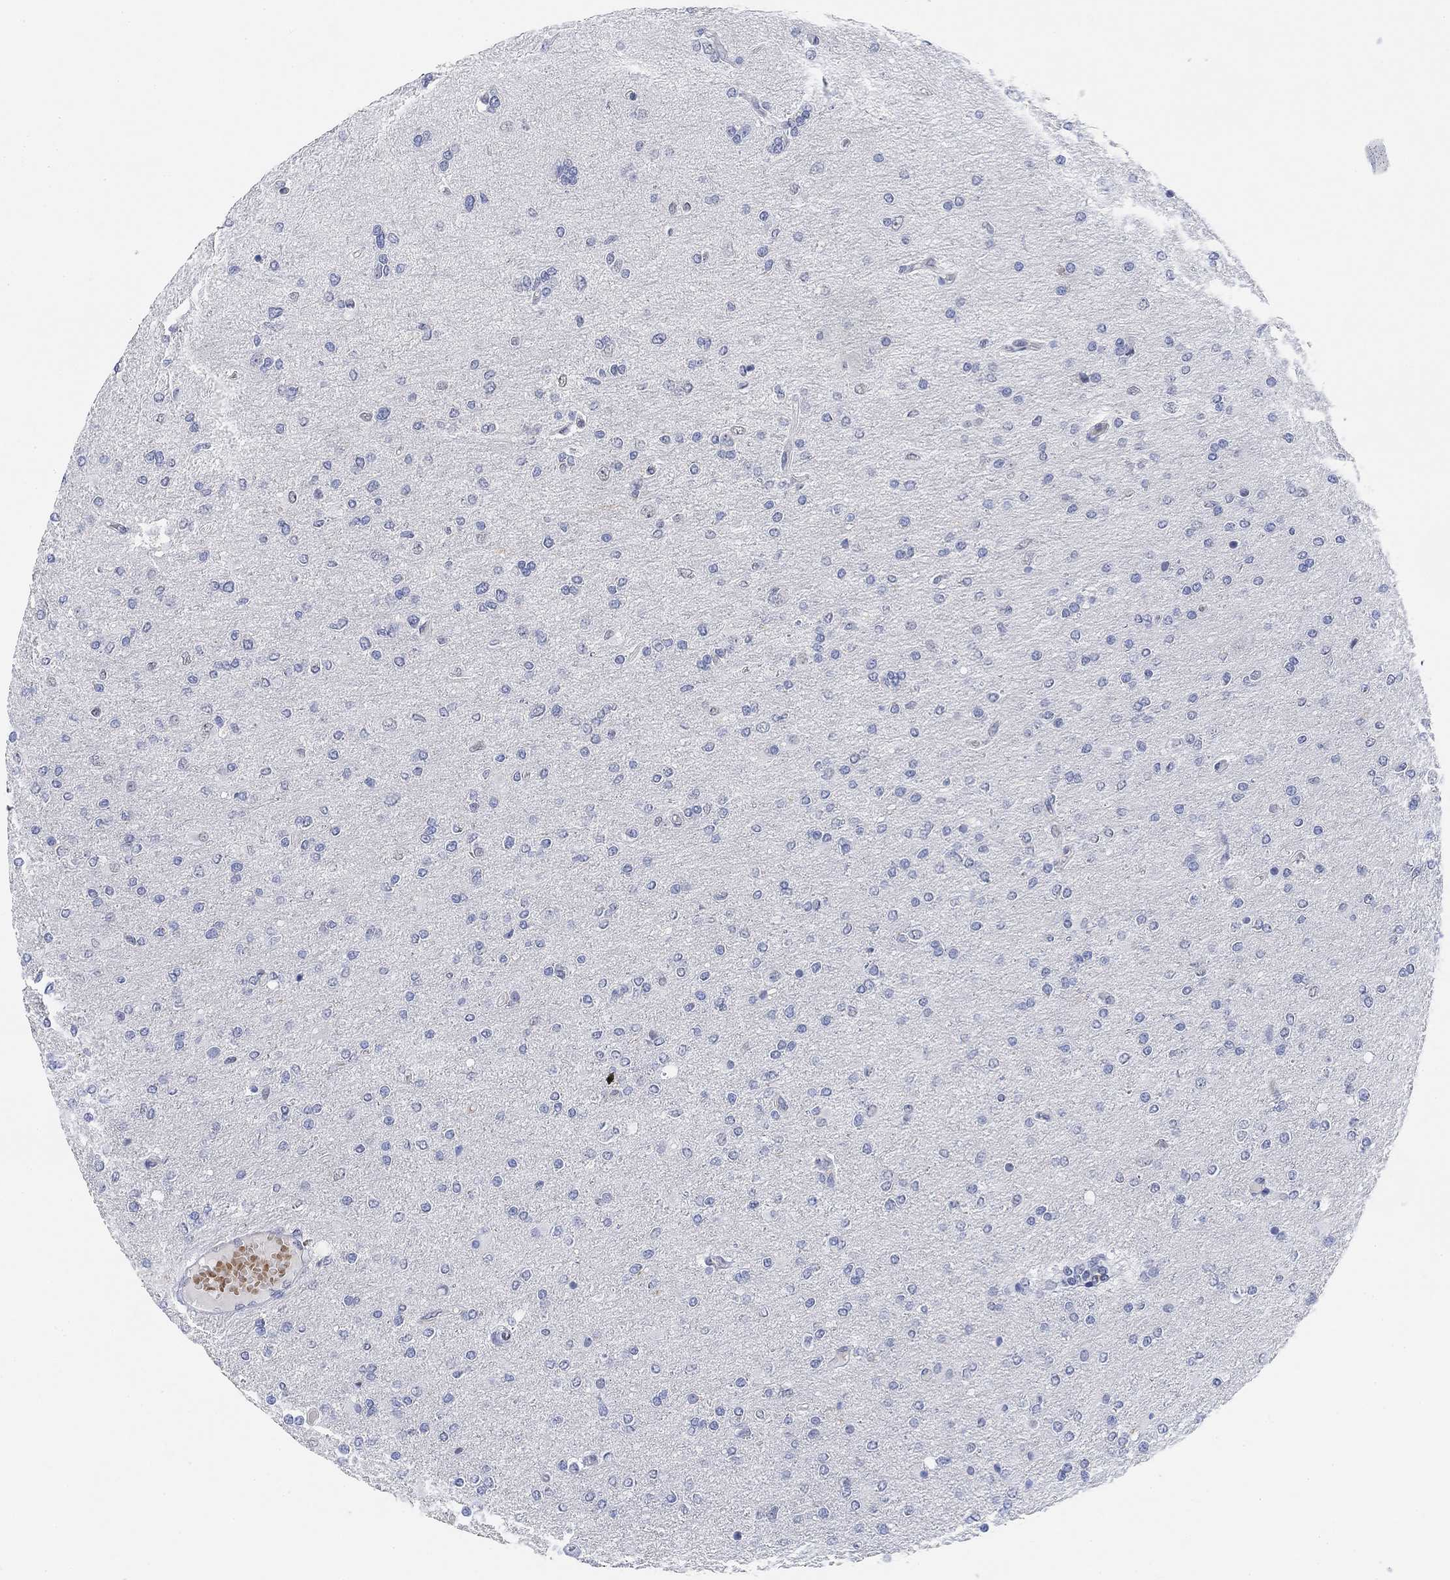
{"staining": {"intensity": "negative", "quantity": "none", "location": "none"}, "tissue": "glioma", "cell_type": "Tumor cells", "image_type": "cancer", "snomed": [{"axis": "morphology", "description": "Glioma, malignant, High grade"}, {"axis": "topography", "description": "Cerebral cortex"}], "caption": "This is an immunohistochemistry (IHC) image of glioma. There is no expression in tumor cells.", "gene": "PAX6", "patient": {"sex": "male", "age": 70}}